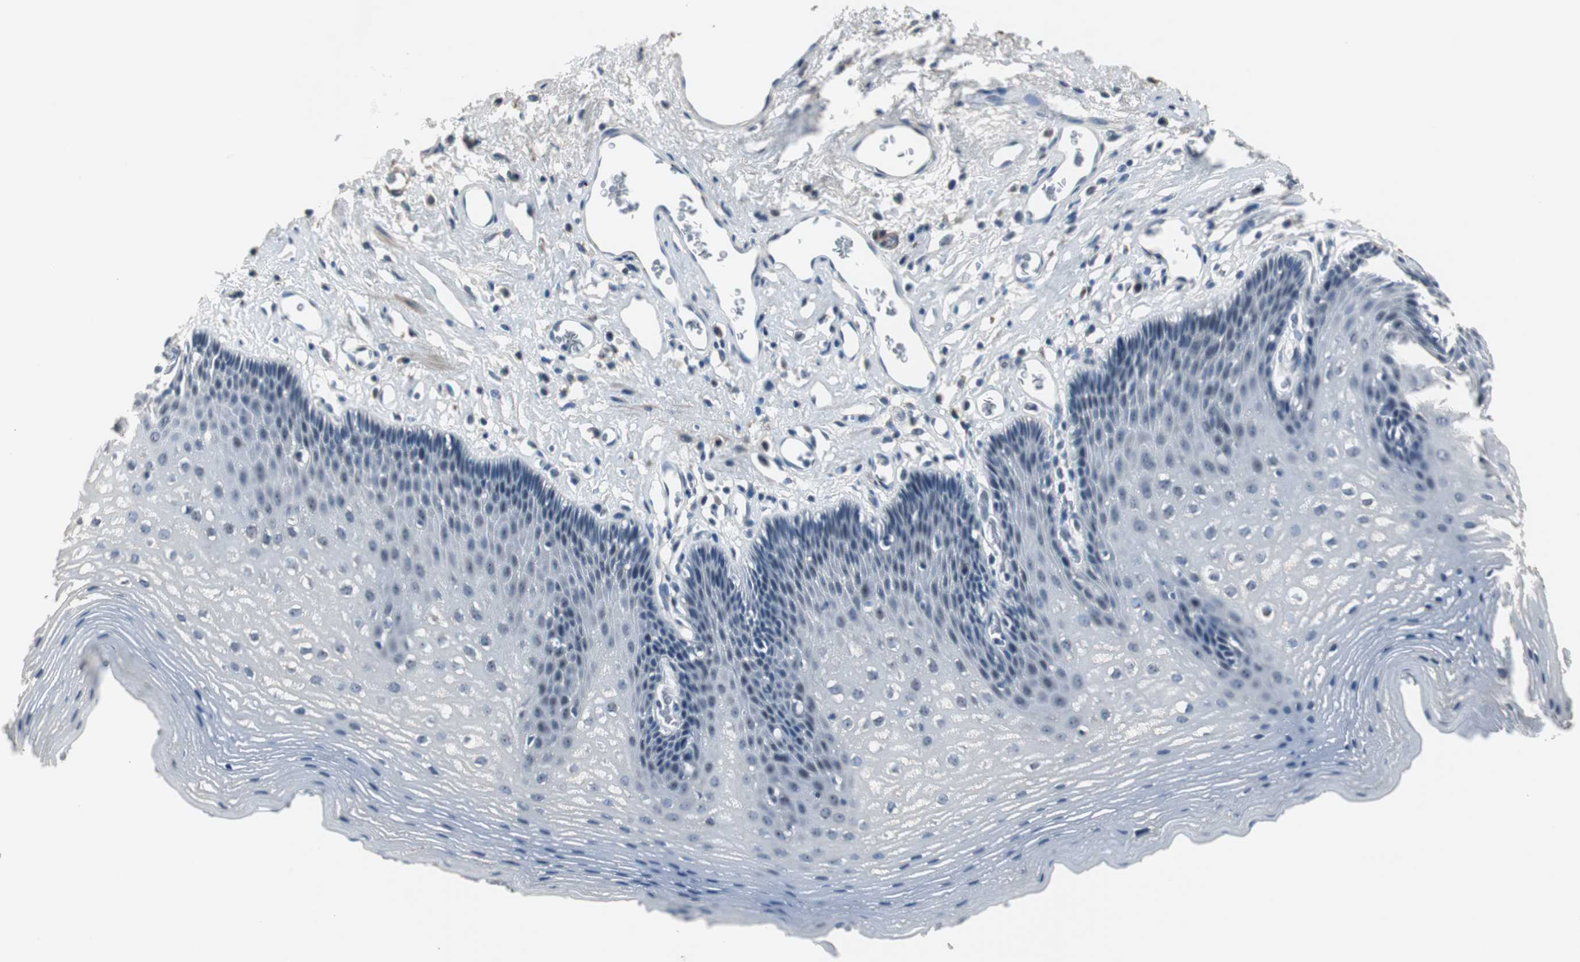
{"staining": {"intensity": "negative", "quantity": "none", "location": "none"}, "tissue": "esophagus", "cell_type": "Squamous epithelial cells", "image_type": "normal", "snomed": [{"axis": "morphology", "description": "Normal tissue, NOS"}, {"axis": "topography", "description": "Esophagus"}], "caption": "This is a image of IHC staining of benign esophagus, which shows no expression in squamous epithelial cells. (DAB IHC with hematoxylin counter stain).", "gene": "PCYT1B", "patient": {"sex": "female", "age": 70}}